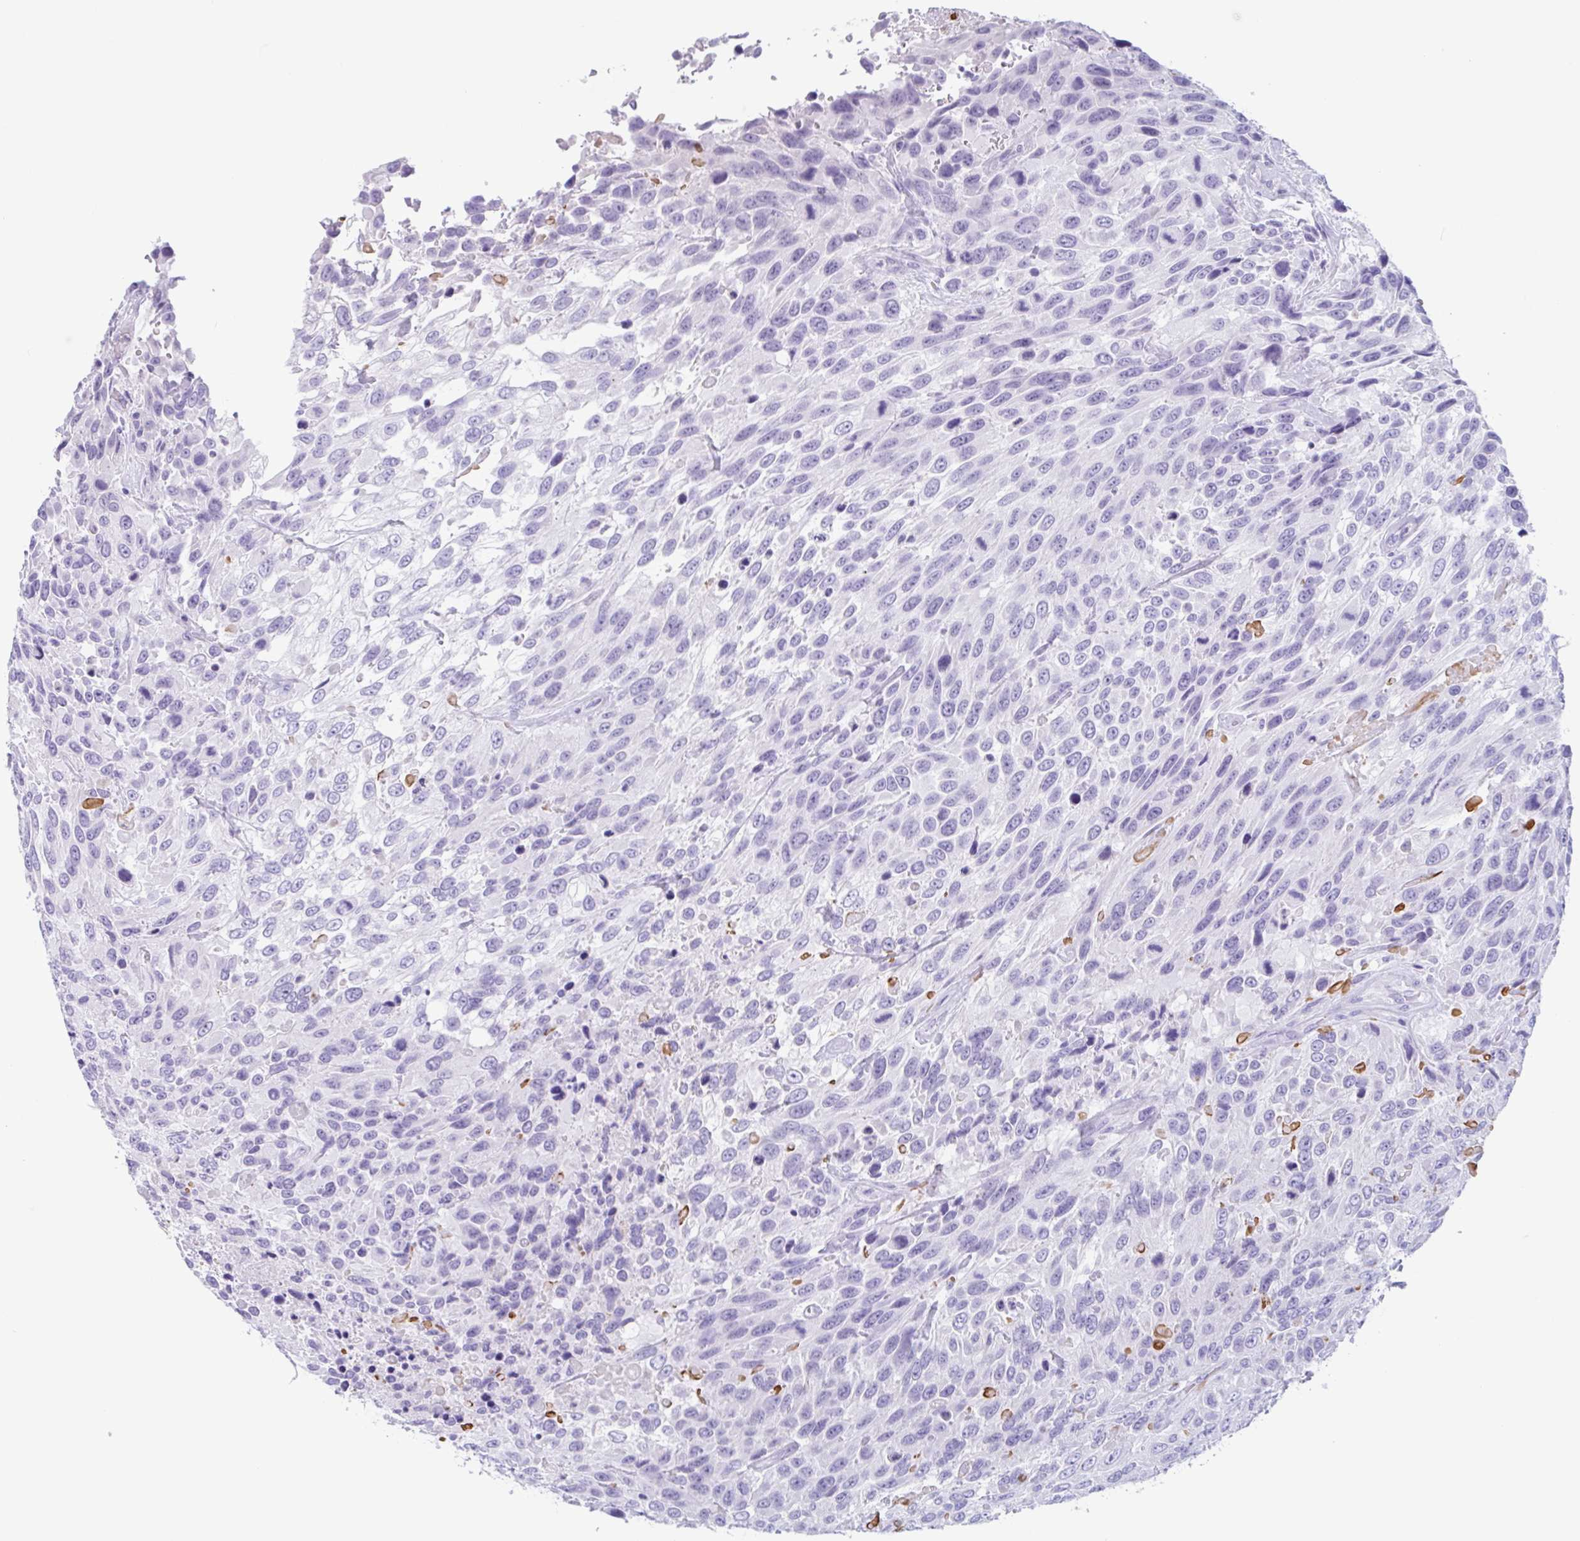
{"staining": {"intensity": "negative", "quantity": "none", "location": "none"}, "tissue": "urothelial cancer", "cell_type": "Tumor cells", "image_type": "cancer", "snomed": [{"axis": "morphology", "description": "Urothelial carcinoma, High grade"}, {"axis": "topography", "description": "Urinary bladder"}], "caption": "Urothelial cancer stained for a protein using immunohistochemistry (IHC) displays no staining tumor cells.", "gene": "DTWD2", "patient": {"sex": "female", "age": 70}}